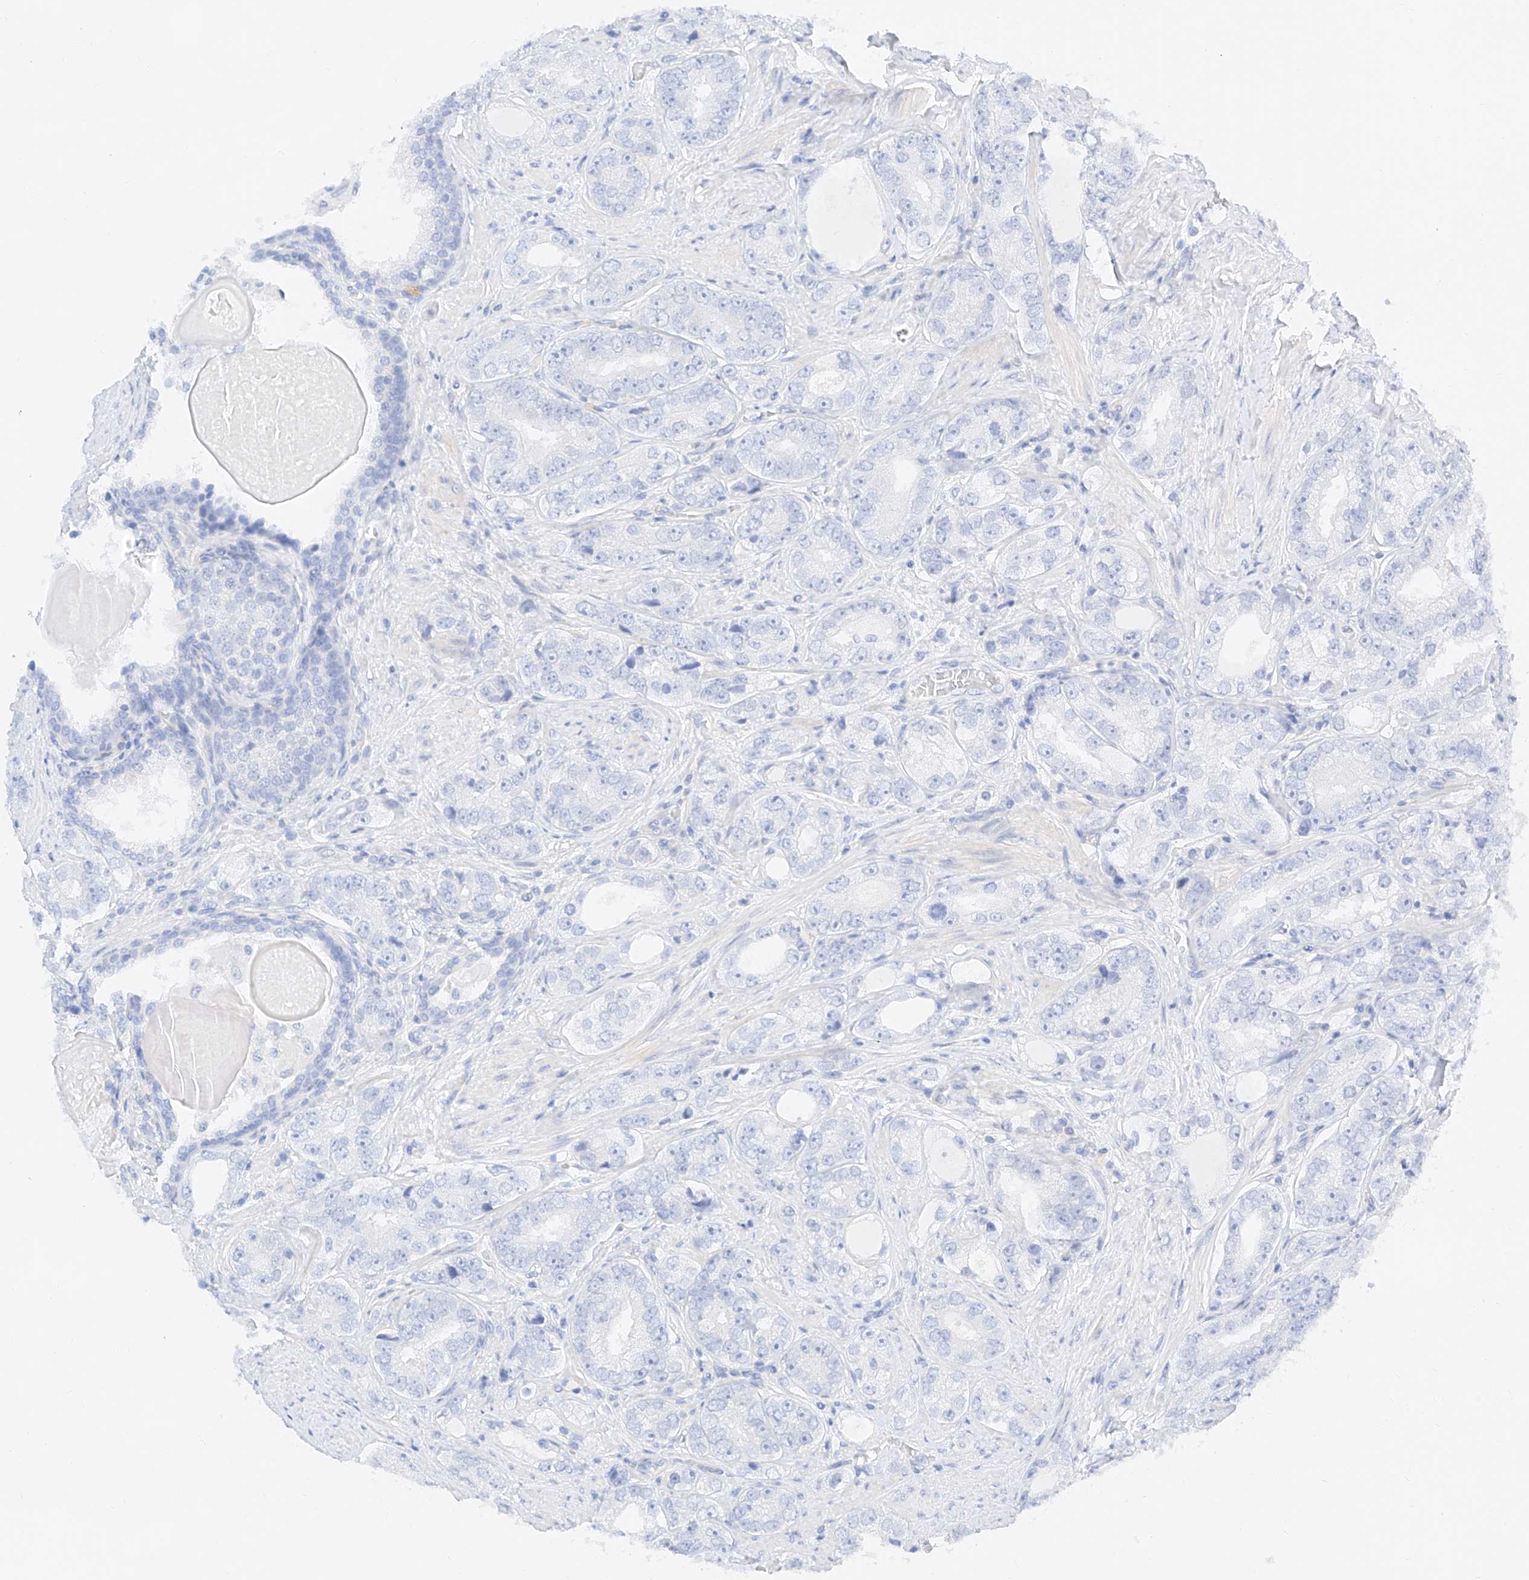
{"staining": {"intensity": "negative", "quantity": "none", "location": "none"}, "tissue": "prostate cancer", "cell_type": "Tumor cells", "image_type": "cancer", "snomed": [{"axis": "morphology", "description": "Adenocarcinoma, High grade"}, {"axis": "topography", "description": "Prostate"}], "caption": "Immunohistochemical staining of adenocarcinoma (high-grade) (prostate) shows no significant positivity in tumor cells.", "gene": "CDCP2", "patient": {"sex": "male", "age": 56}}